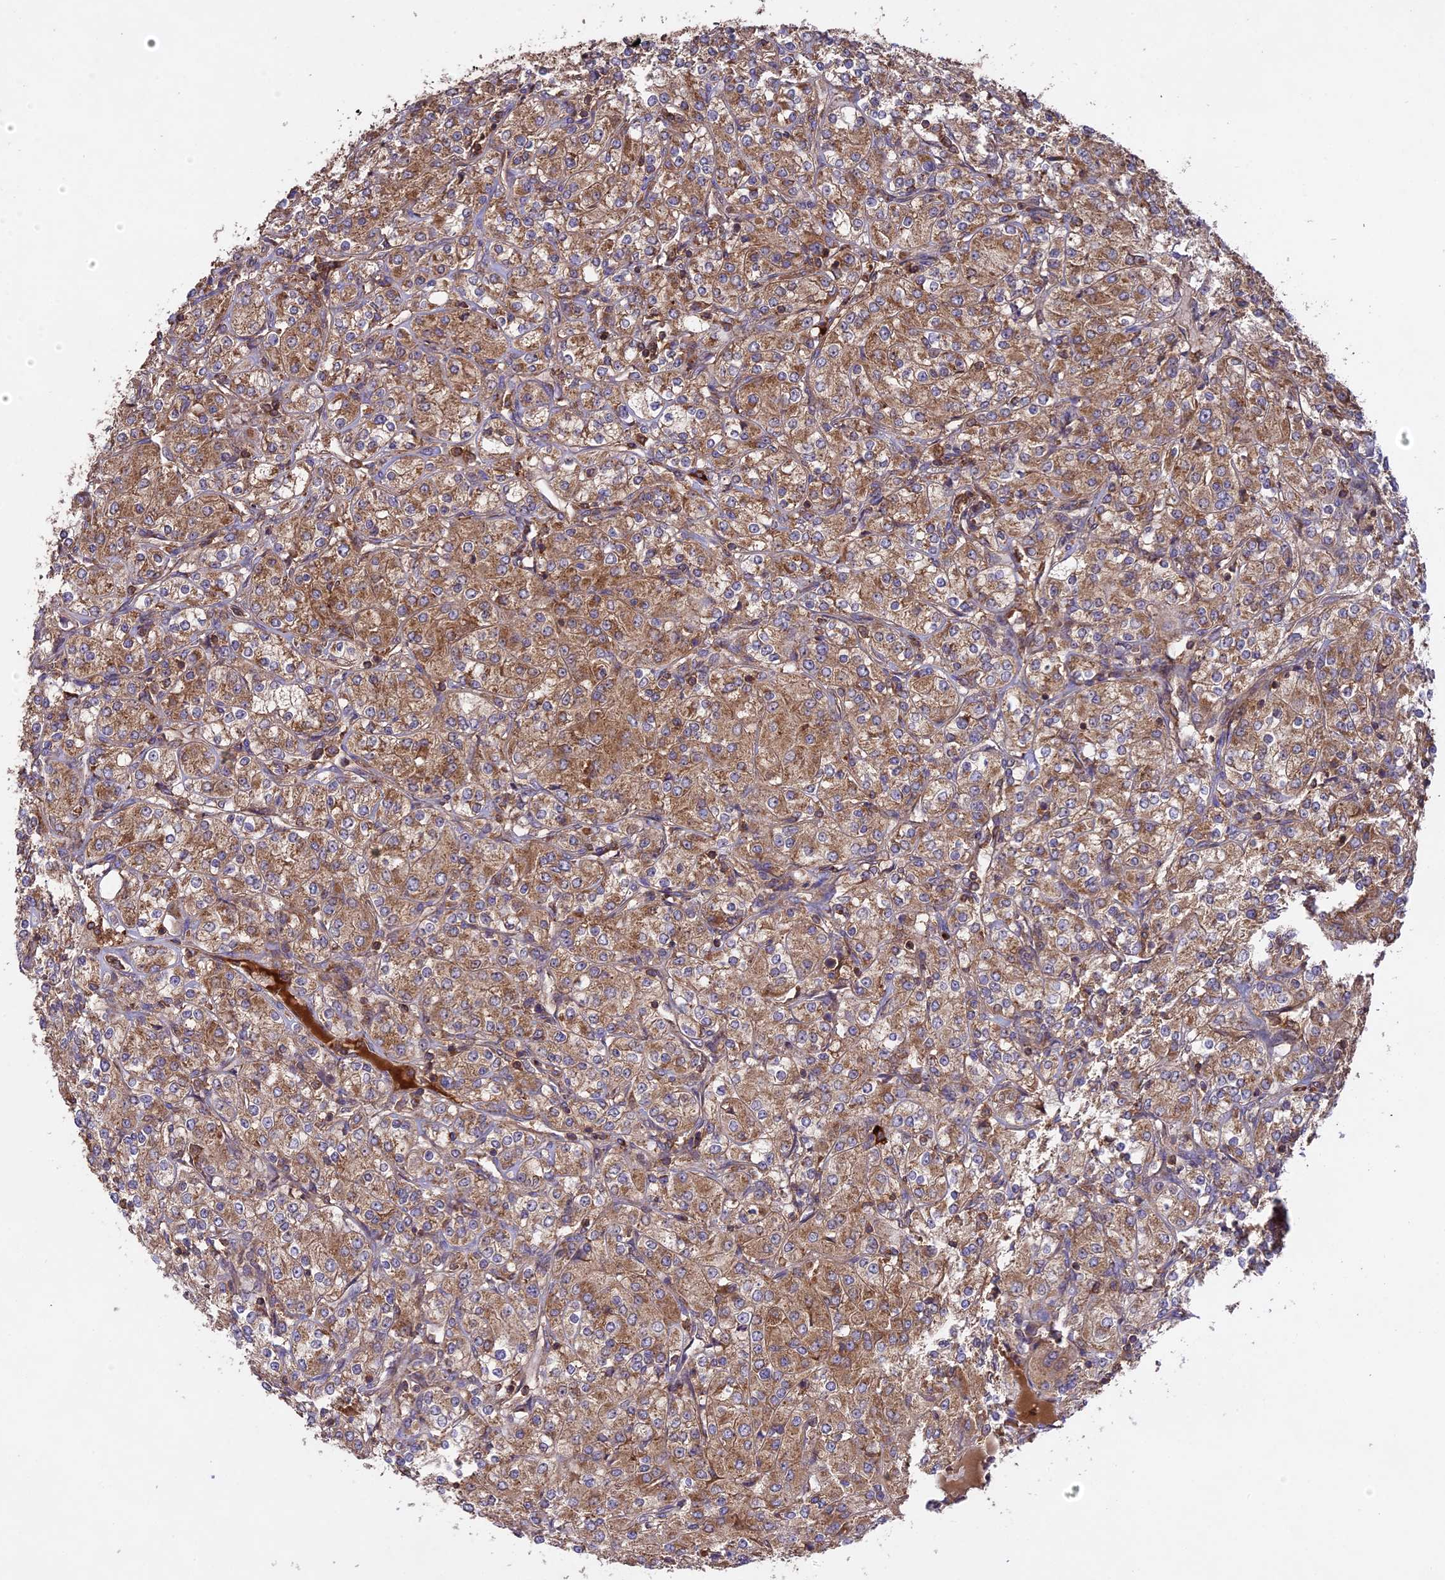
{"staining": {"intensity": "moderate", "quantity": ">75%", "location": "cytoplasmic/membranous"}, "tissue": "renal cancer", "cell_type": "Tumor cells", "image_type": "cancer", "snomed": [{"axis": "morphology", "description": "Adenocarcinoma, NOS"}, {"axis": "topography", "description": "Kidney"}], "caption": "This micrograph shows renal adenocarcinoma stained with immunohistochemistry to label a protein in brown. The cytoplasmic/membranous of tumor cells show moderate positivity for the protein. Nuclei are counter-stained blue.", "gene": "NUDT8", "patient": {"sex": "male", "age": 77}}